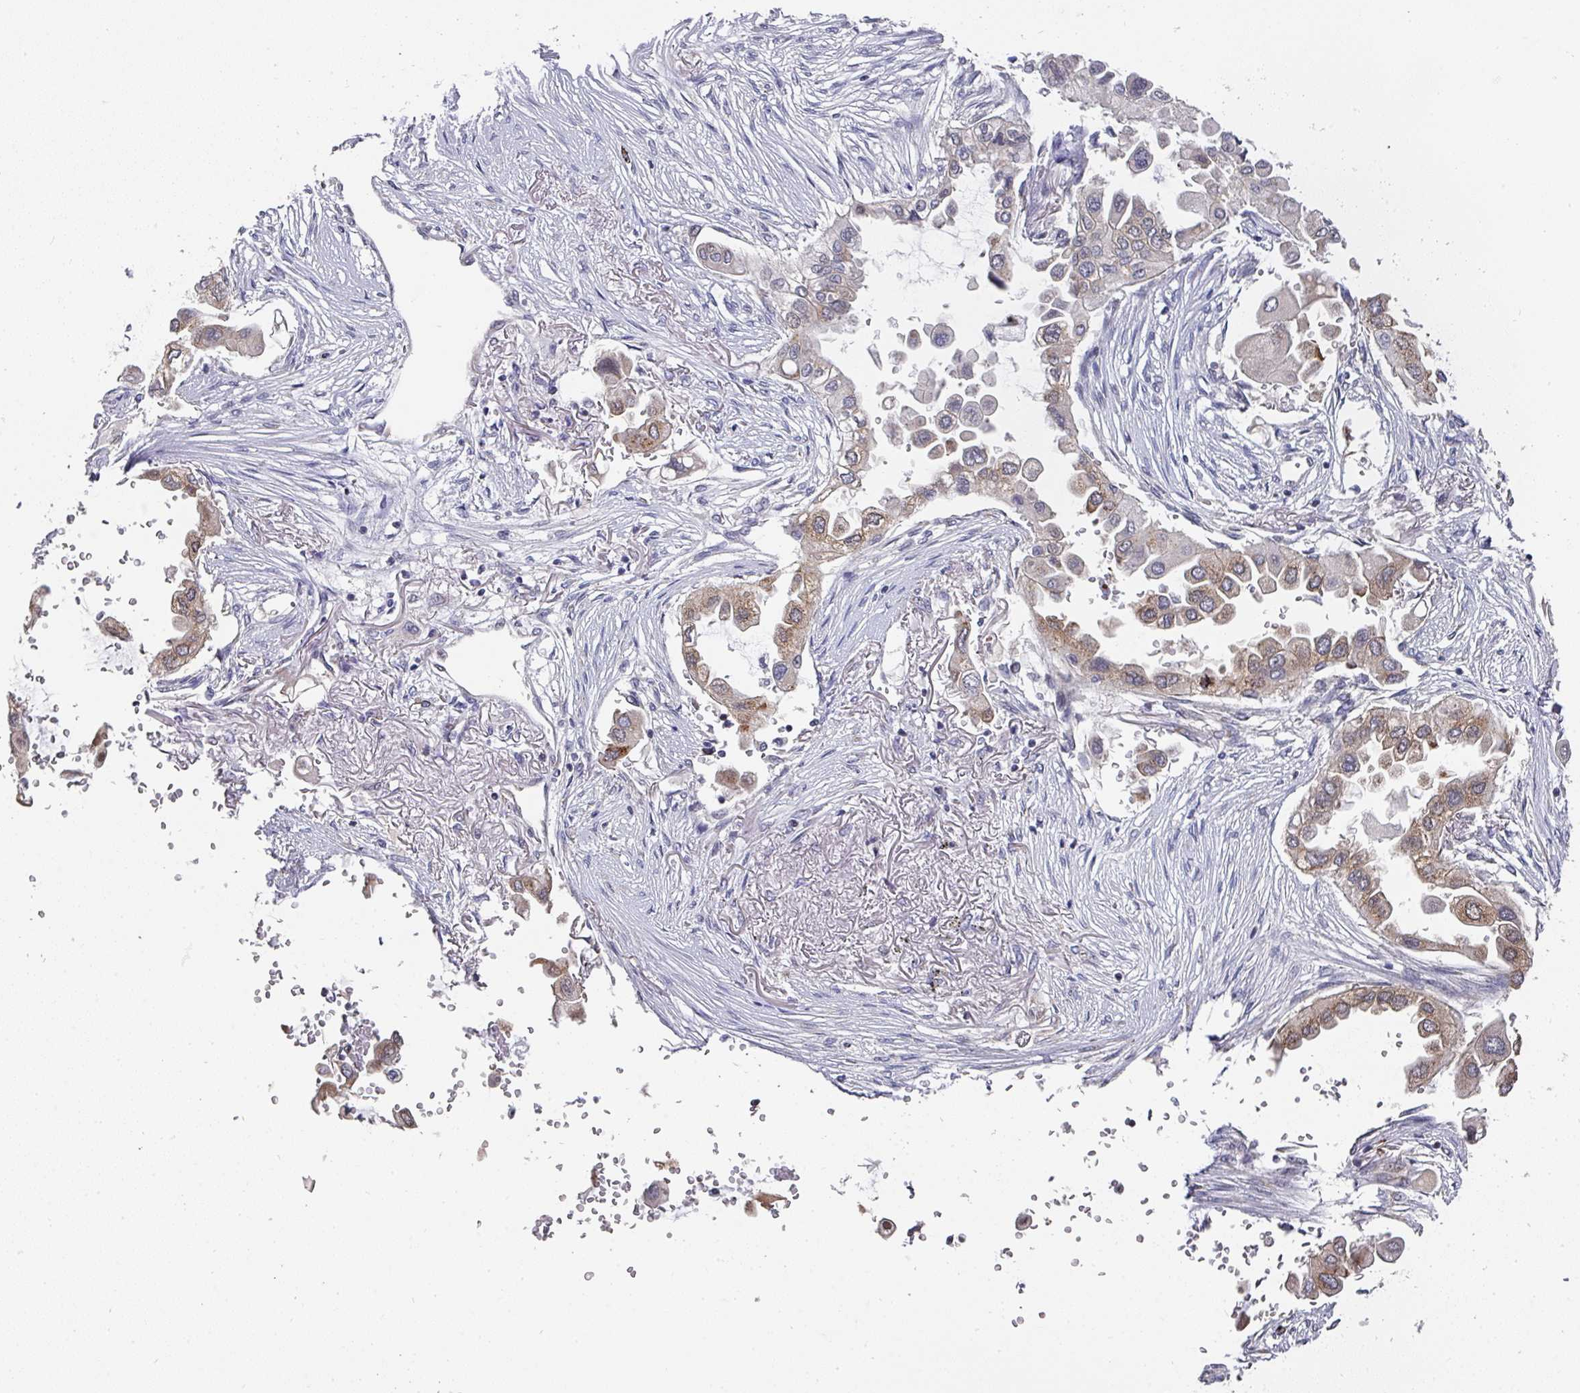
{"staining": {"intensity": "weak", "quantity": "<25%", "location": "cytoplasmic/membranous"}, "tissue": "lung cancer", "cell_type": "Tumor cells", "image_type": "cancer", "snomed": [{"axis": "morphology", "description": "Adenocarcinoma, NOS"}, {"axis": "topography", "description": "Lung"}], "caption": "IHC of human lung cancer displays no staining in tumor cells.", "gene": "C18orf25", "patient": {"sex": "female", "age": 76}}